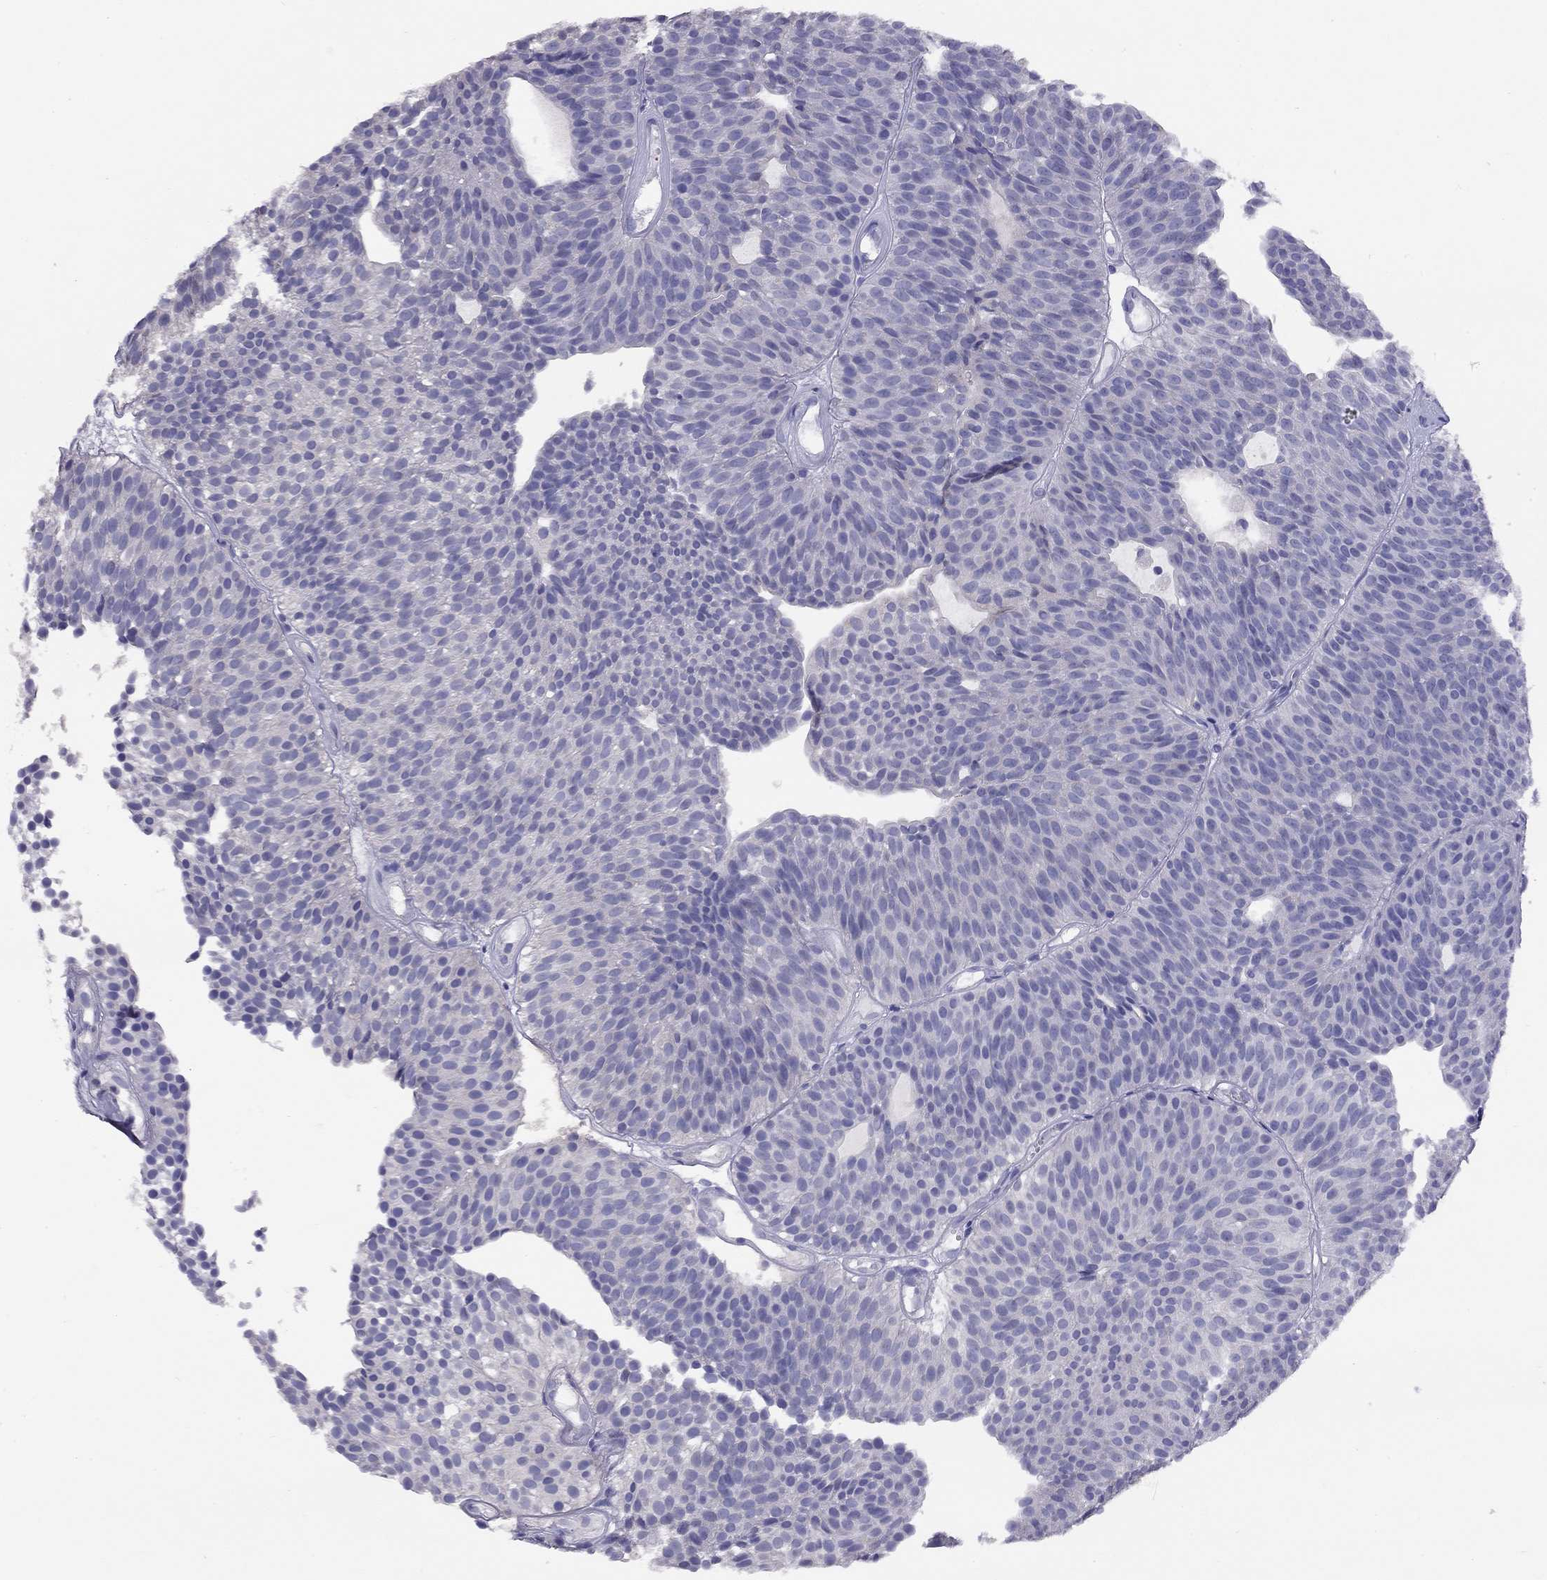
{"staining": {"intensity": "negative", "quantity": "none", "location": "none"}, "tissue": "urothelial cancer", "cell_type": "Tumor cells", "image_type": "cancer", "snomed": [{"axis": "morphology", "description": "Urothelial carcinoma, Low grade"}, {"axis": "topography", "description": "Urinary bladder"}], "caption": "Low-grade urothelial carcinoma stained for a protein using immunohistochemistry exhibits no staining tumor cells.", "gene": "CITED1", "patient": {"sex": "male", "age": 63}}